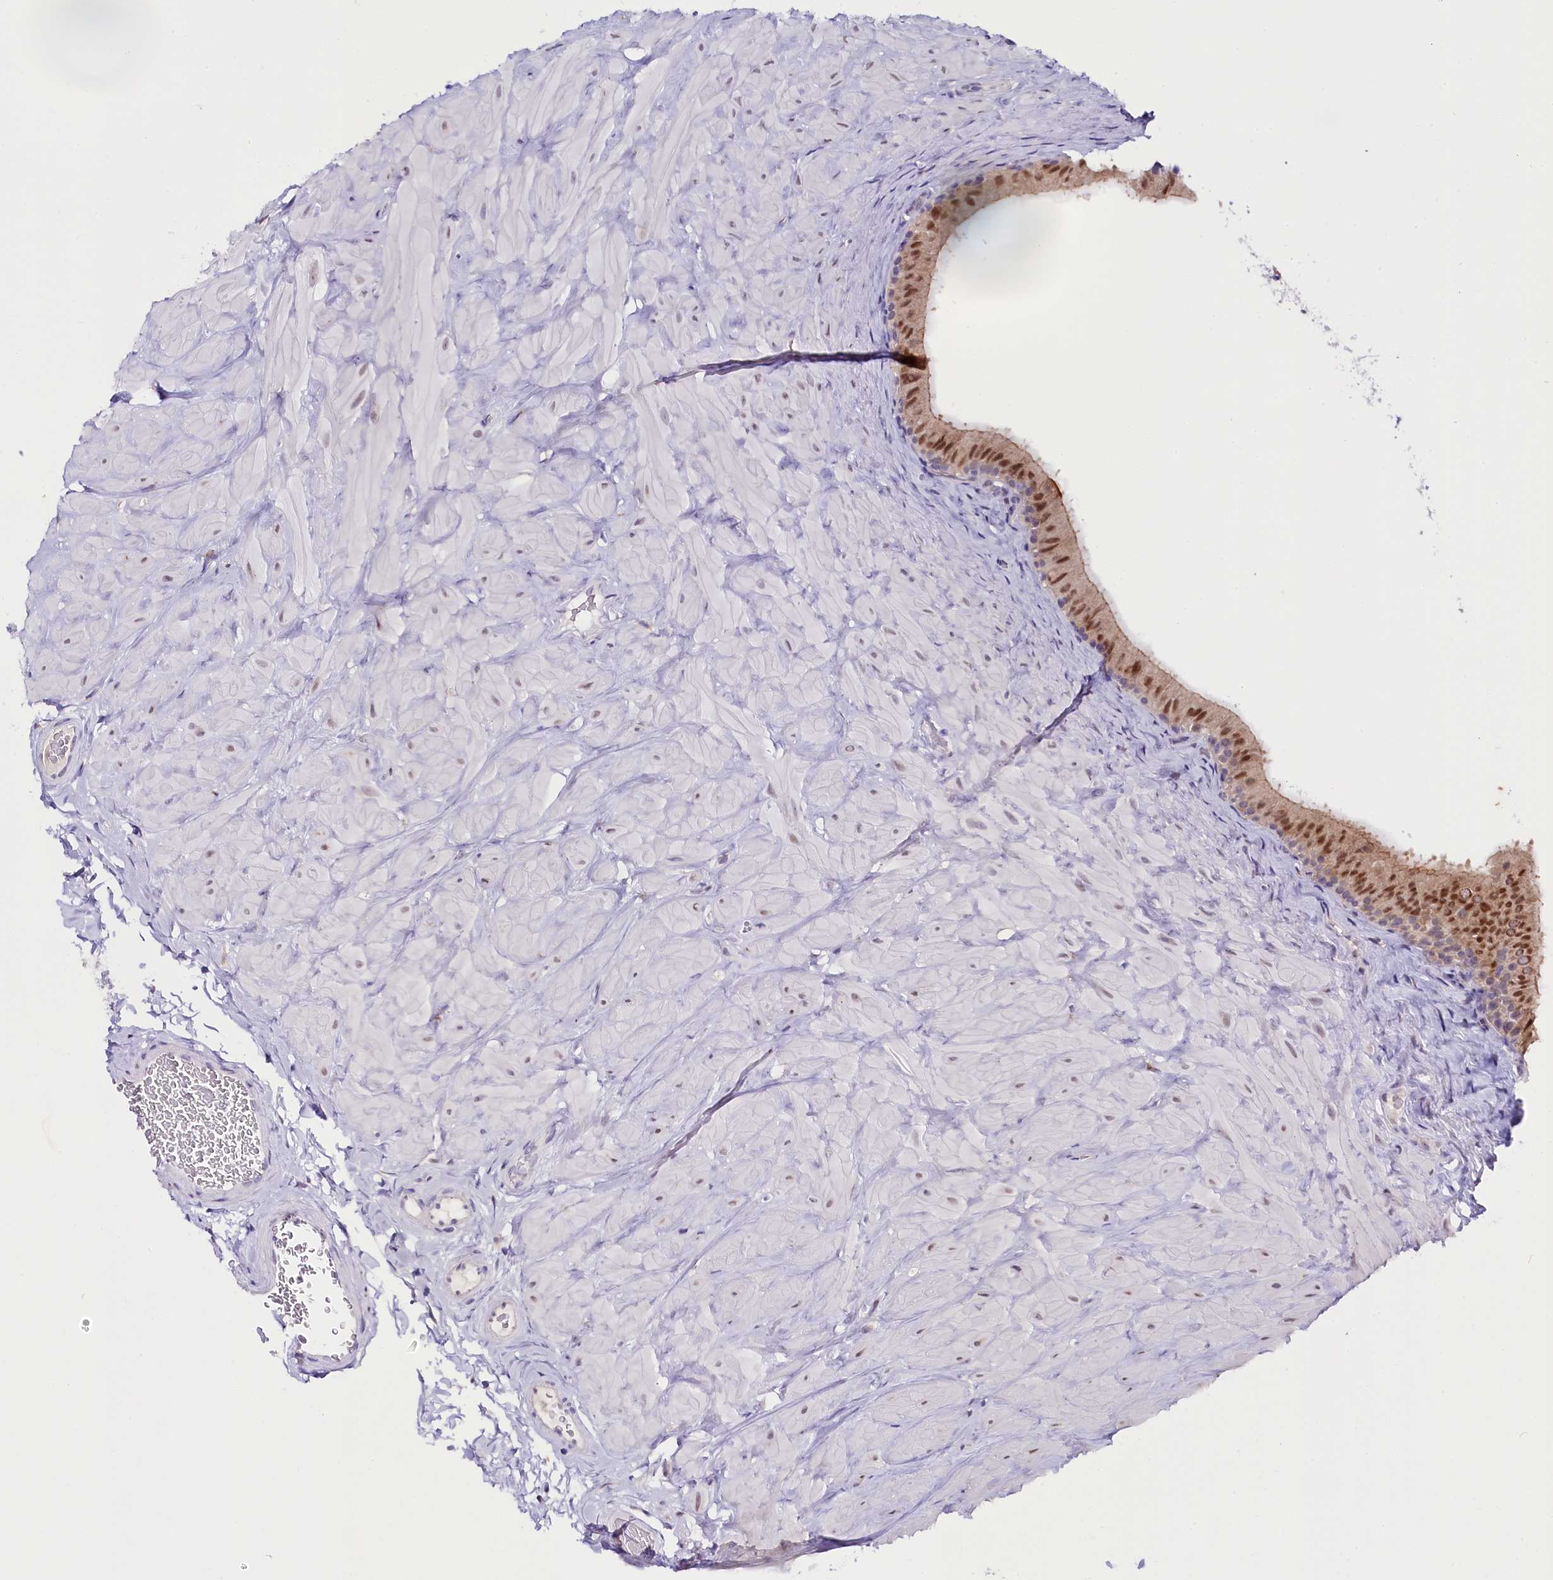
{"staining": {"intensity": "moderate", "quantity": ">75%", "location": "nuclear"}, "tissue": "epididymis", "cell_type": "Glandular cells", "image_type": "normal", "snomed": [{"axis": "morphology", "description": "Normal tissue, NOS"}, {"axis": "topography", "description": "Soft tissue"}, {"axis": "topography", "description": "Vascular tissue"}, {"axis": "topography", "description": "Epididymis"}], "caption": "Epididymis was stained to show a protein in brown. There is medium levels of moderate nuclear positivity in approximately >75% of glandular cells. The staining was performed using DAB (3,3'-diaminobenzidine) to visualize the protein expression in brown, while the nuclei were stained in blue with hematoxylin (Magnification: 20x).", "gene": "OSGEP", "patient": {"sex": "male", "age": 49}}